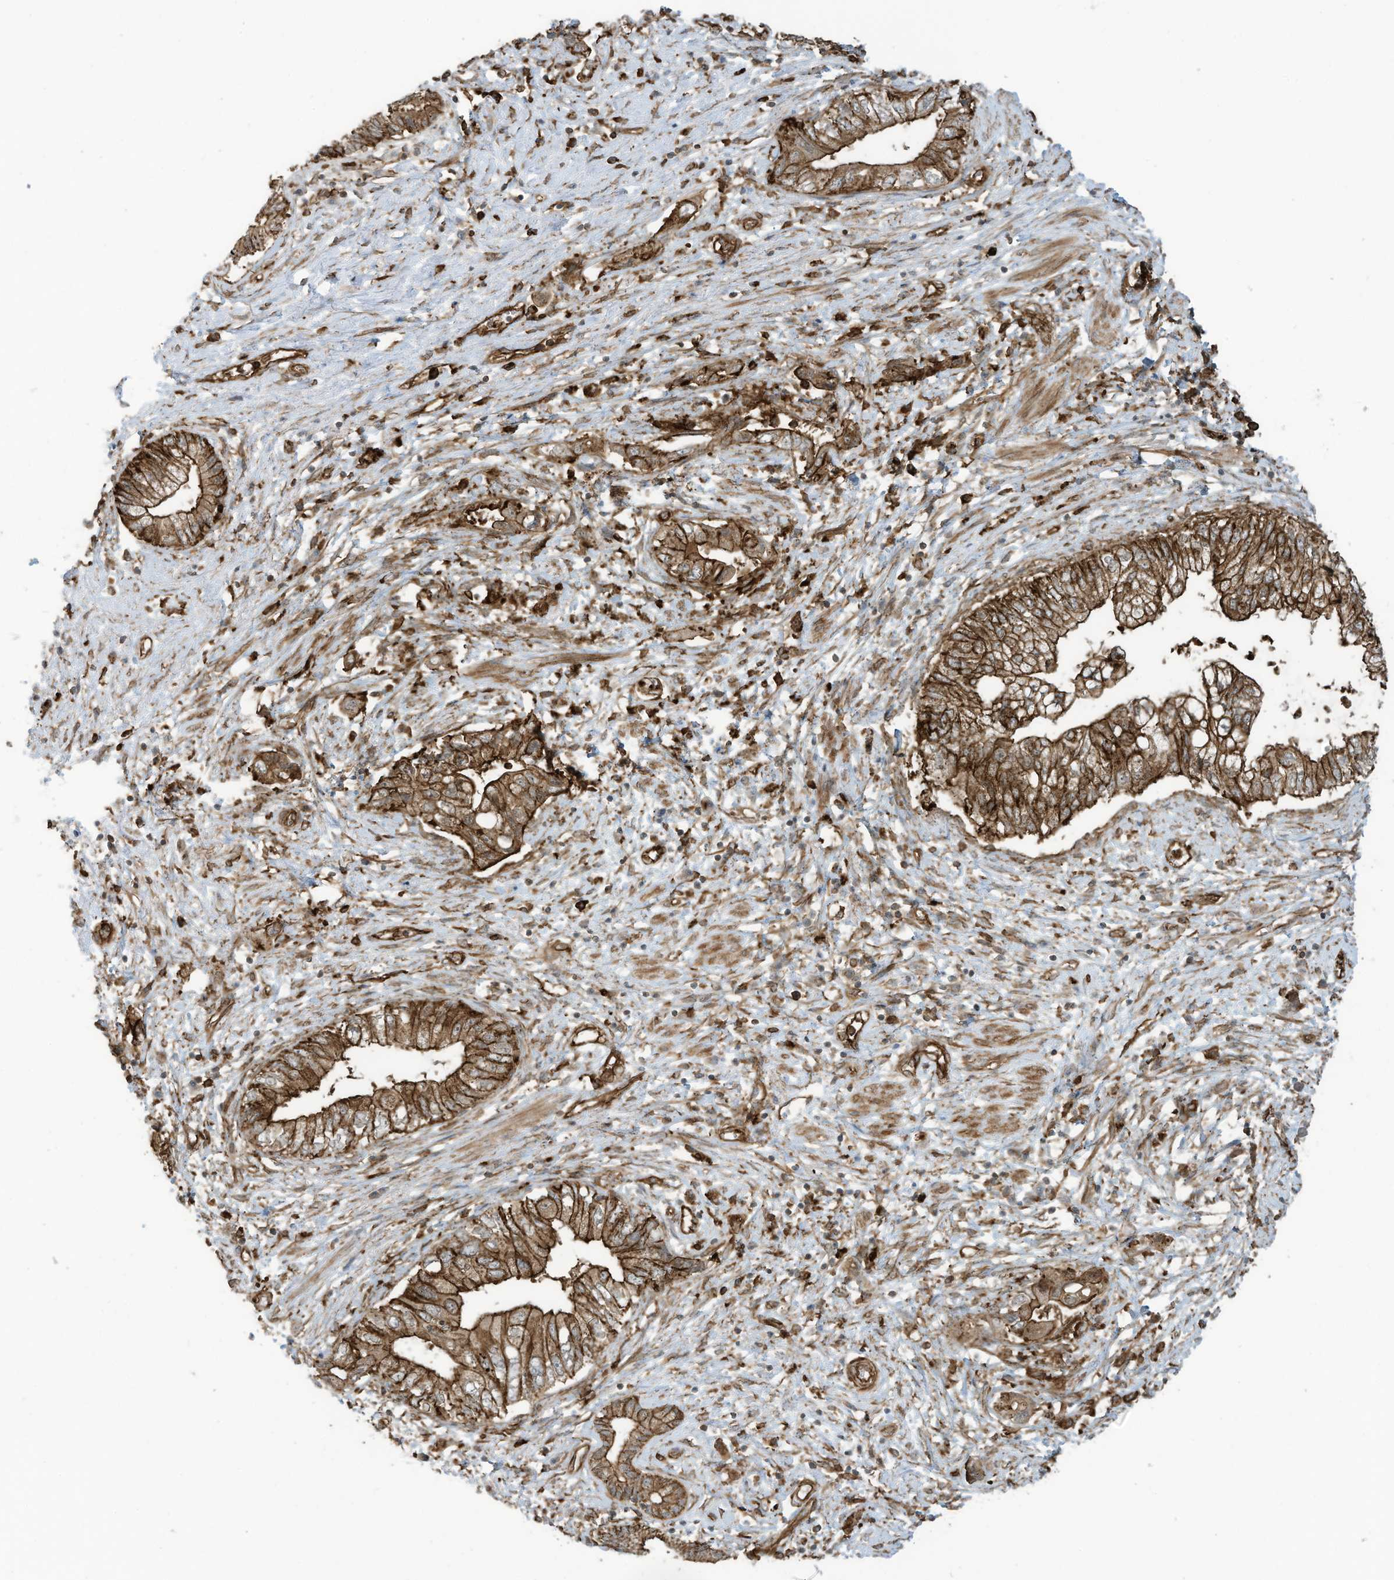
{"staining": {"intensity": "strong", "quantity": ">75%", "location": "cytoplasmic/membranous"}, "tissue": "pancreatic cancer", "cell_type": "Tumor cells", "image_type": "cancer", "snomed": [{"axis": "morphology", "description": "Adenocarcinoma, NOS"}, {"axis": "topography", "description": "Pancreas"}], "caption": "Pancreatic cancer (adenocarcinoma) was stained to show a protein in brown. There is high levels of strong cytoplasmic/membranous staining in about >75% of tumor cells.", "gene": "SLC9A2", "patient": {"sex": "female", "age": 73}}